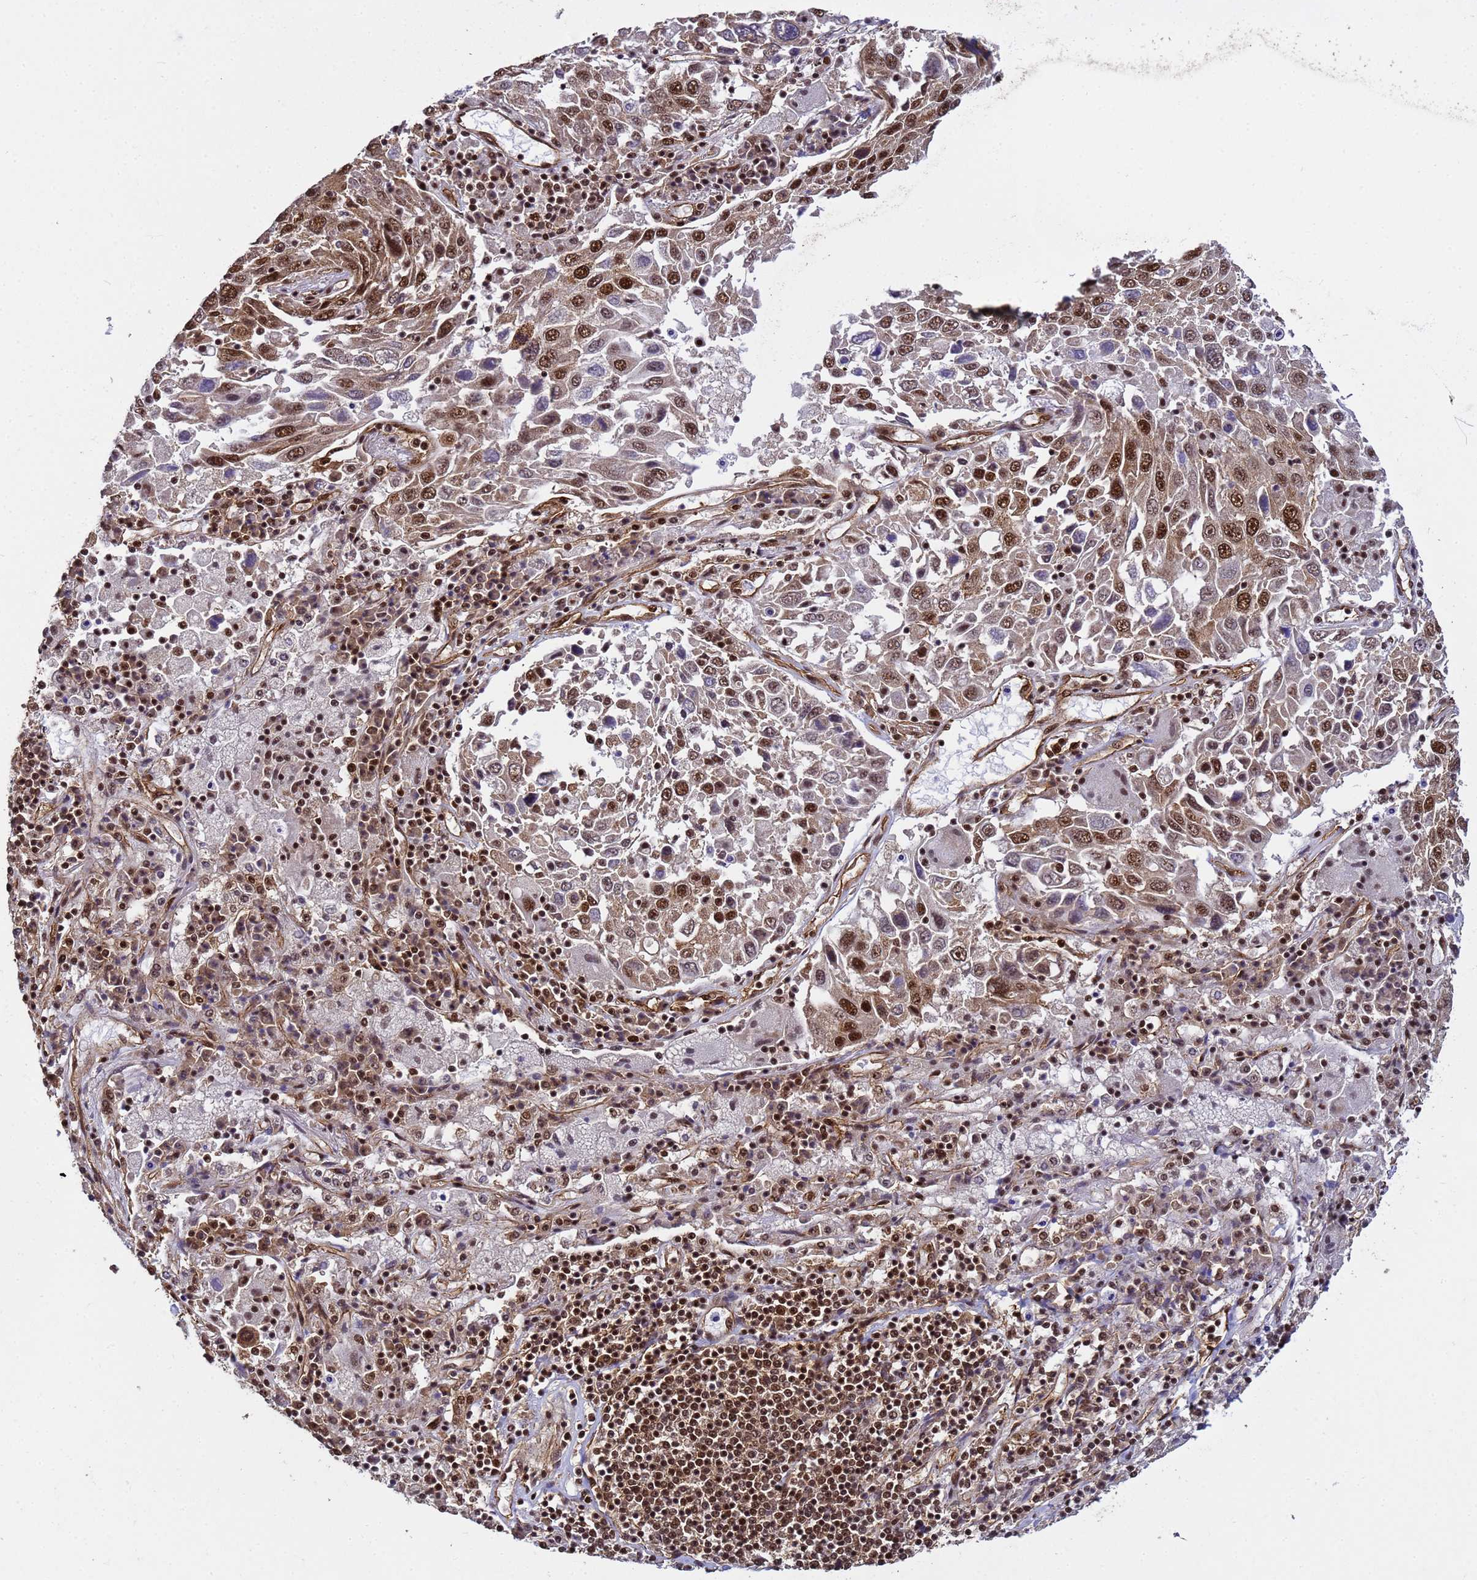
{"staining": {"intensity": "strong", "quantity": ">75%", "location": "cytoplasmic/membranous,nuclear"}, "tissue": "lung cancer", "cell_type": "Tumor cells", "image_type": "cancer", "snomed": [{"axis": "morphology", "description": "Squamous cell carcinoma, NOS"}, {"axis": "topography", "description": "Lung"}], "caption": "Human lung squamous cell carcinoma stained for a protein (brown) reveals strong cytoplasmic/membranous and nuclear positive positivity in about >75% of tumor cells.", "gene": "SYF2", "patient": {"sex": "male", "age": 65}}